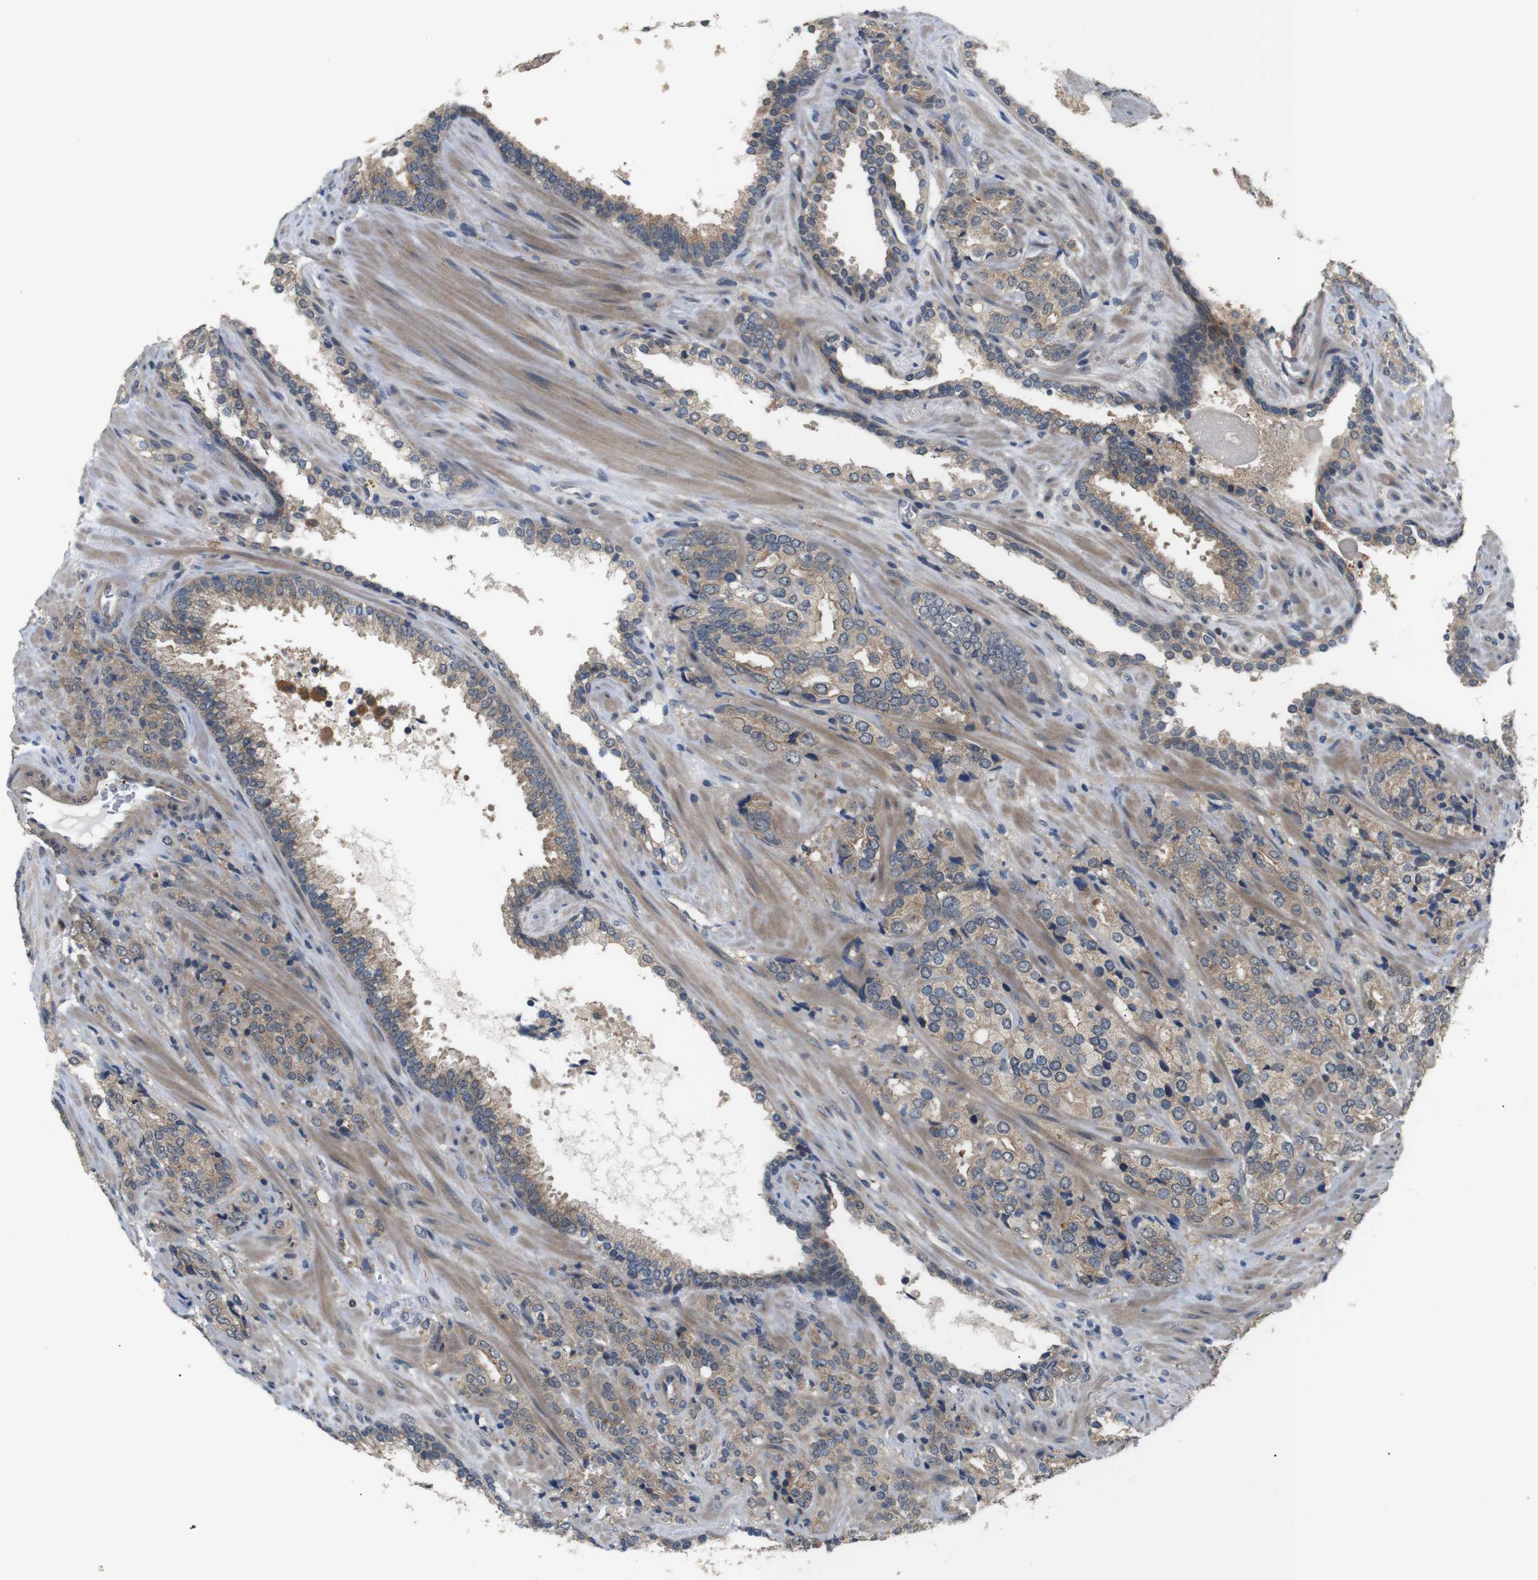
{"staining": {"intensity": "weak", "quantity": ">75%", "location": "cytoplasmic/membranous"}, "tissue": "prostate cancer", "cell_type": "Tumor cells", "image_type": "cancer", "snomed": [{"axis": "morphology", "description": "Adenocarcinoma, High grade"}, {"axis": "topography", "description": "Prostate"}], "caption": "Prostate cancer stained with immunohistochemistry (IHC) exhibits weak cytoplasmic/membranous positivity in approximately >75% of tumor cells.", "gene": "EPHB2", "patient": {"sex": "male", "age": 71}}